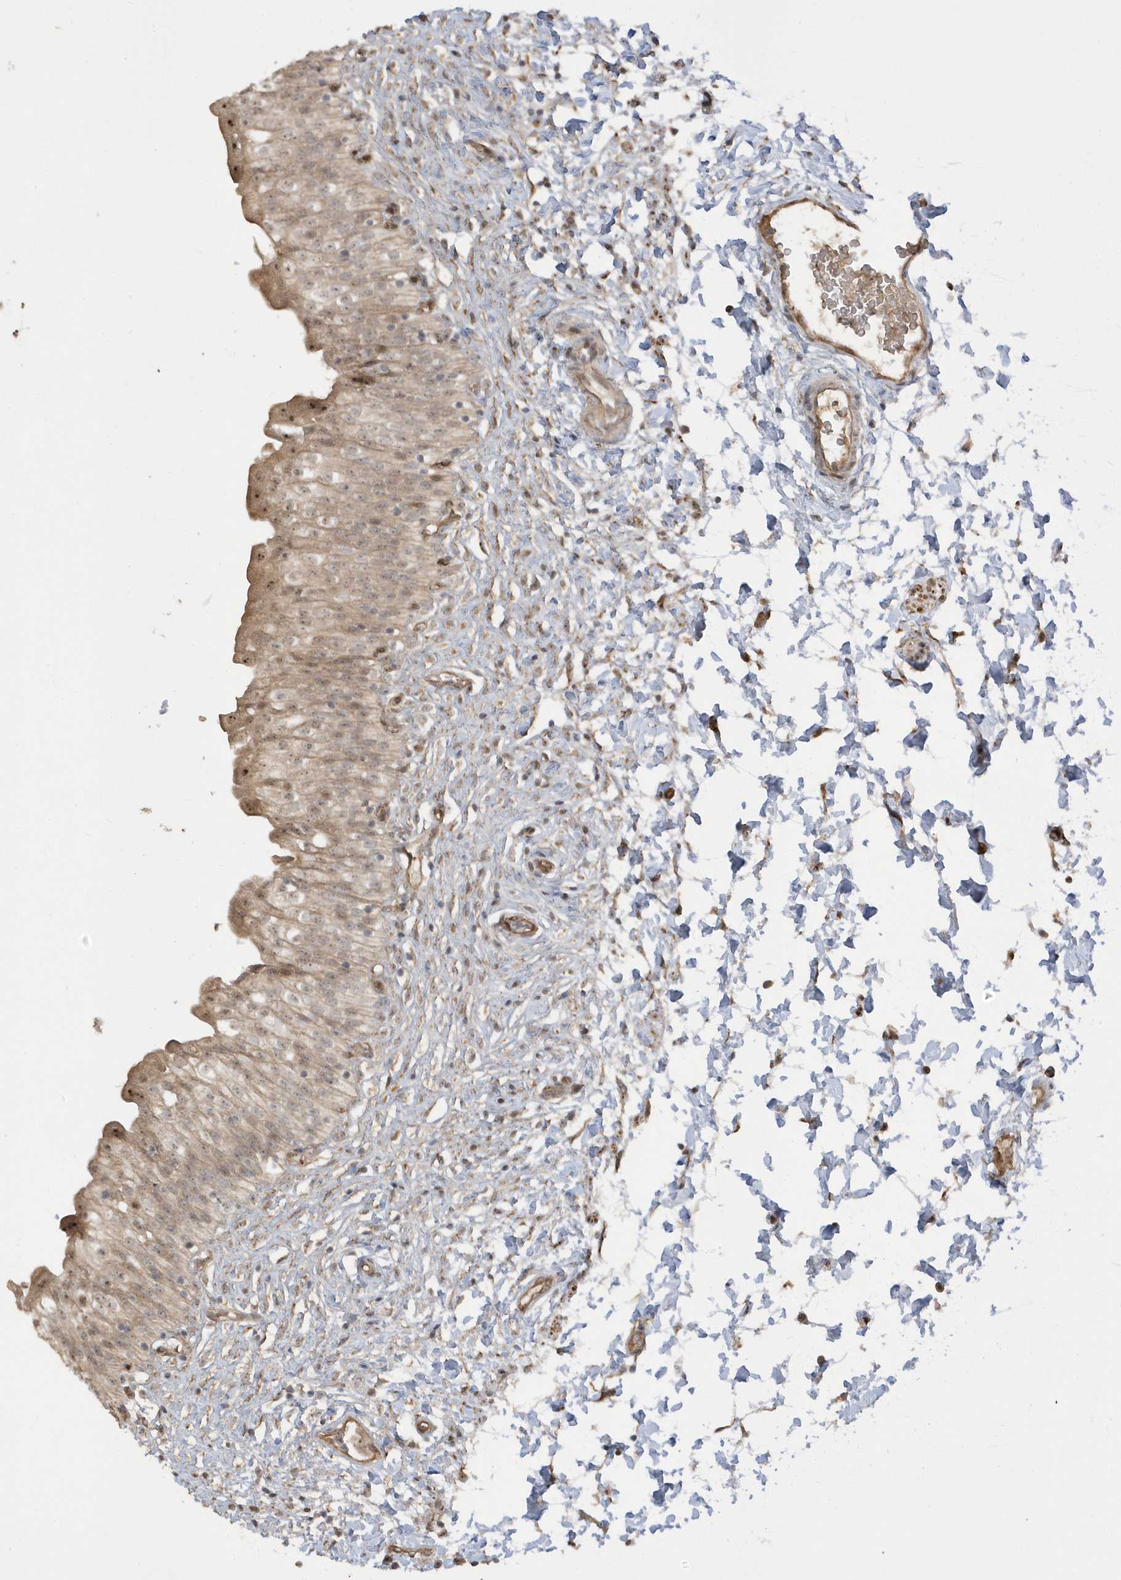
{"staining": {"intensity": "moderate", "quantity": ">75%", "location": "cytoplasmic/membranous,nuclear"}, "tissue": "urinary bladder", "cell_type": "Urothelial cells", "image_type": "normal", "snomed": [{"axis": "morphology", "description": "Normal tissue, NOS"}, {"axis": "topography", "description": "Urinary bladder"}], "caption": "Urothelial cells demonstrate medium levels of moderate cytoplasmic/membranous,nuclear expression in approximately >75% of cells in normal human urinary bladder. (IHC, brightfield microscopy, high magnification).", "gene": "ECM2", "patient": {"sex": "male", "age": 55}}